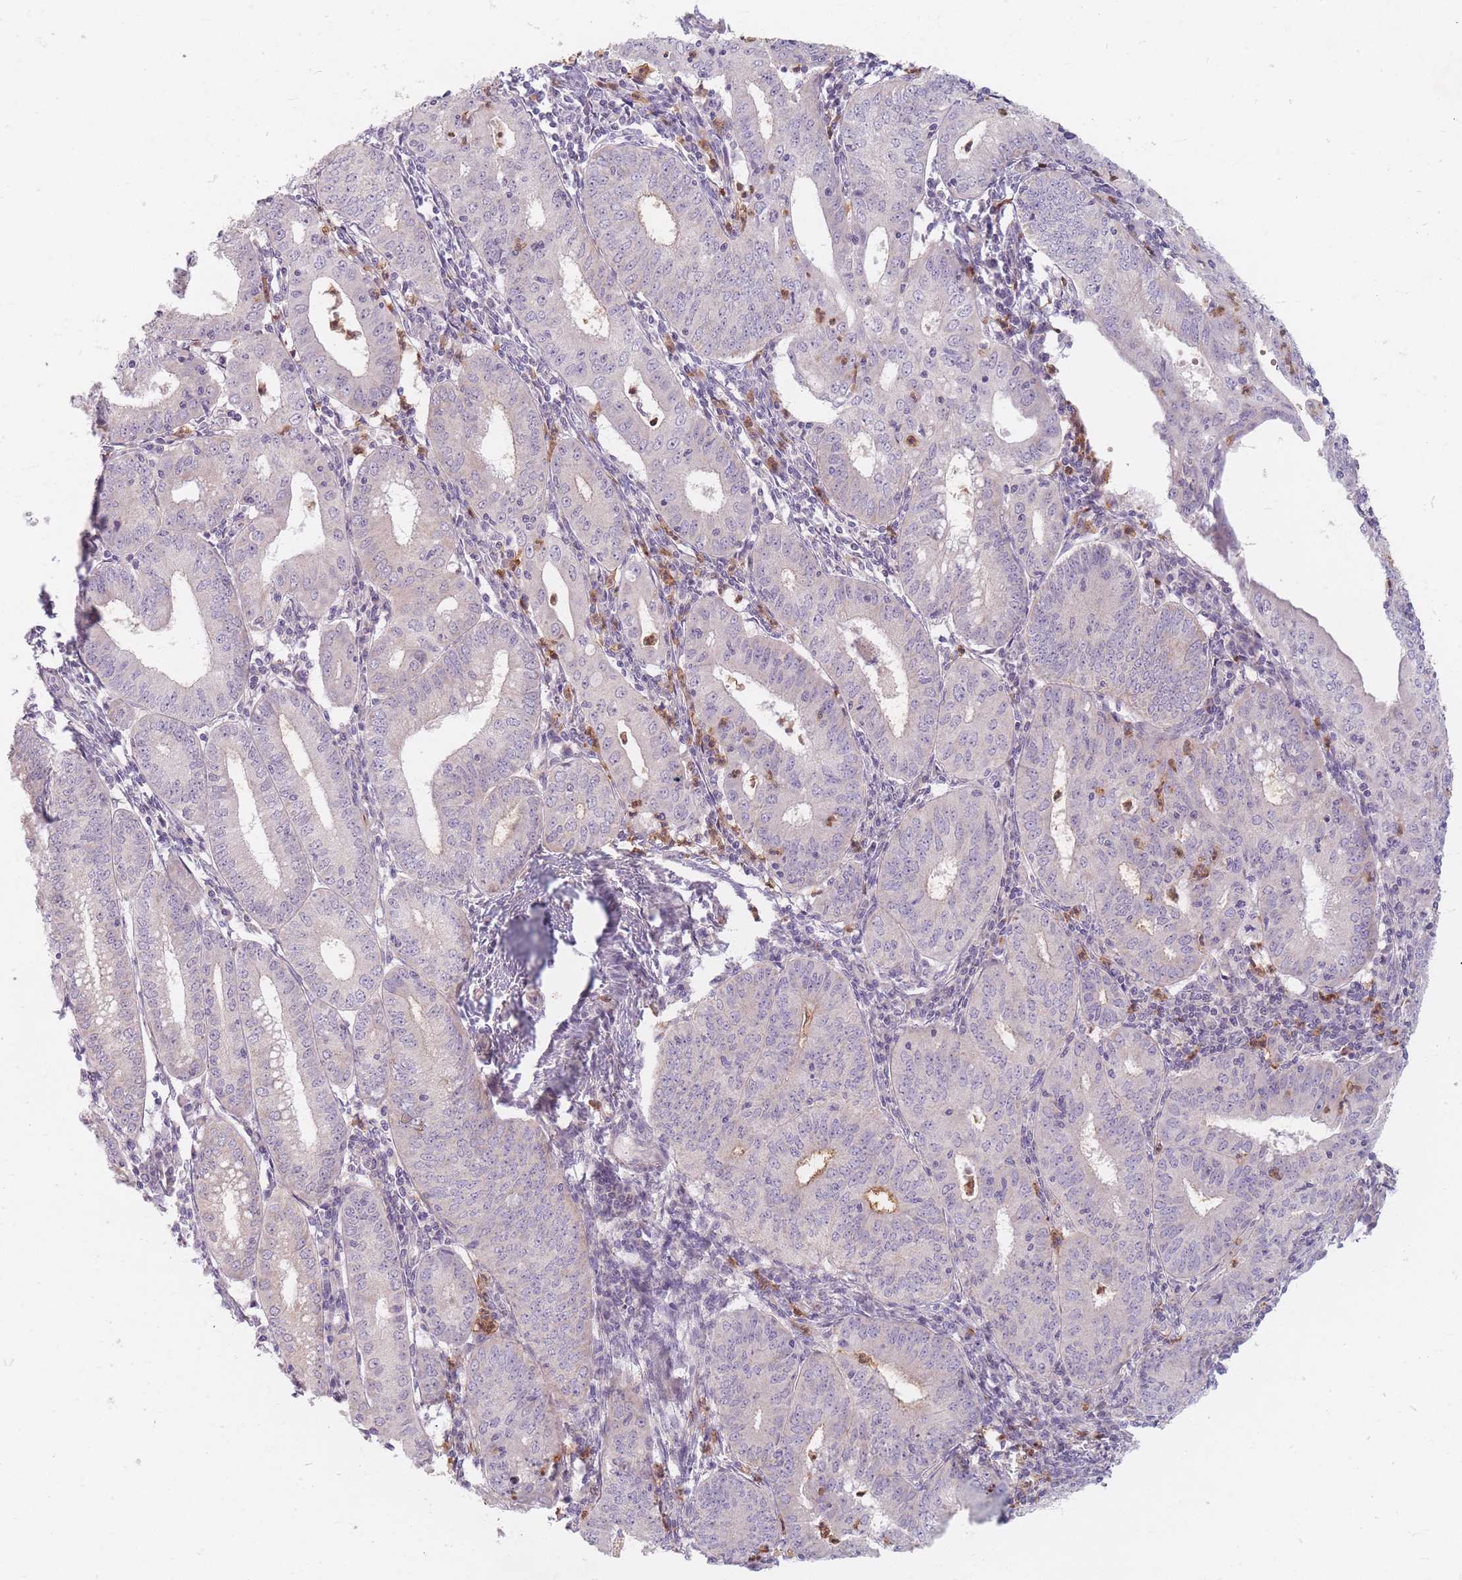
{"staining": {"intensity": "negative", "quantity": "none", "location": "none"}, "tissue": "endometrial cancer", "cell_type": "Tumor cells", "image_type": "cancer", "snomed": [{"axis": "morphology", "description": "Adenocarcinoma, NOS"}, {"axis": "topography", "description": "Endometrium"}], "caption": "This histopathology image is of endometrial cancer (adenocarcinoma) stained with immunohistochemistry (IHC) to label a protein in brown with the nuclei are counter-stained blue. There is no positivity in tumor cells.", "gene": "CHCHD7", "patient": {"sex": "female", "age": 60}}